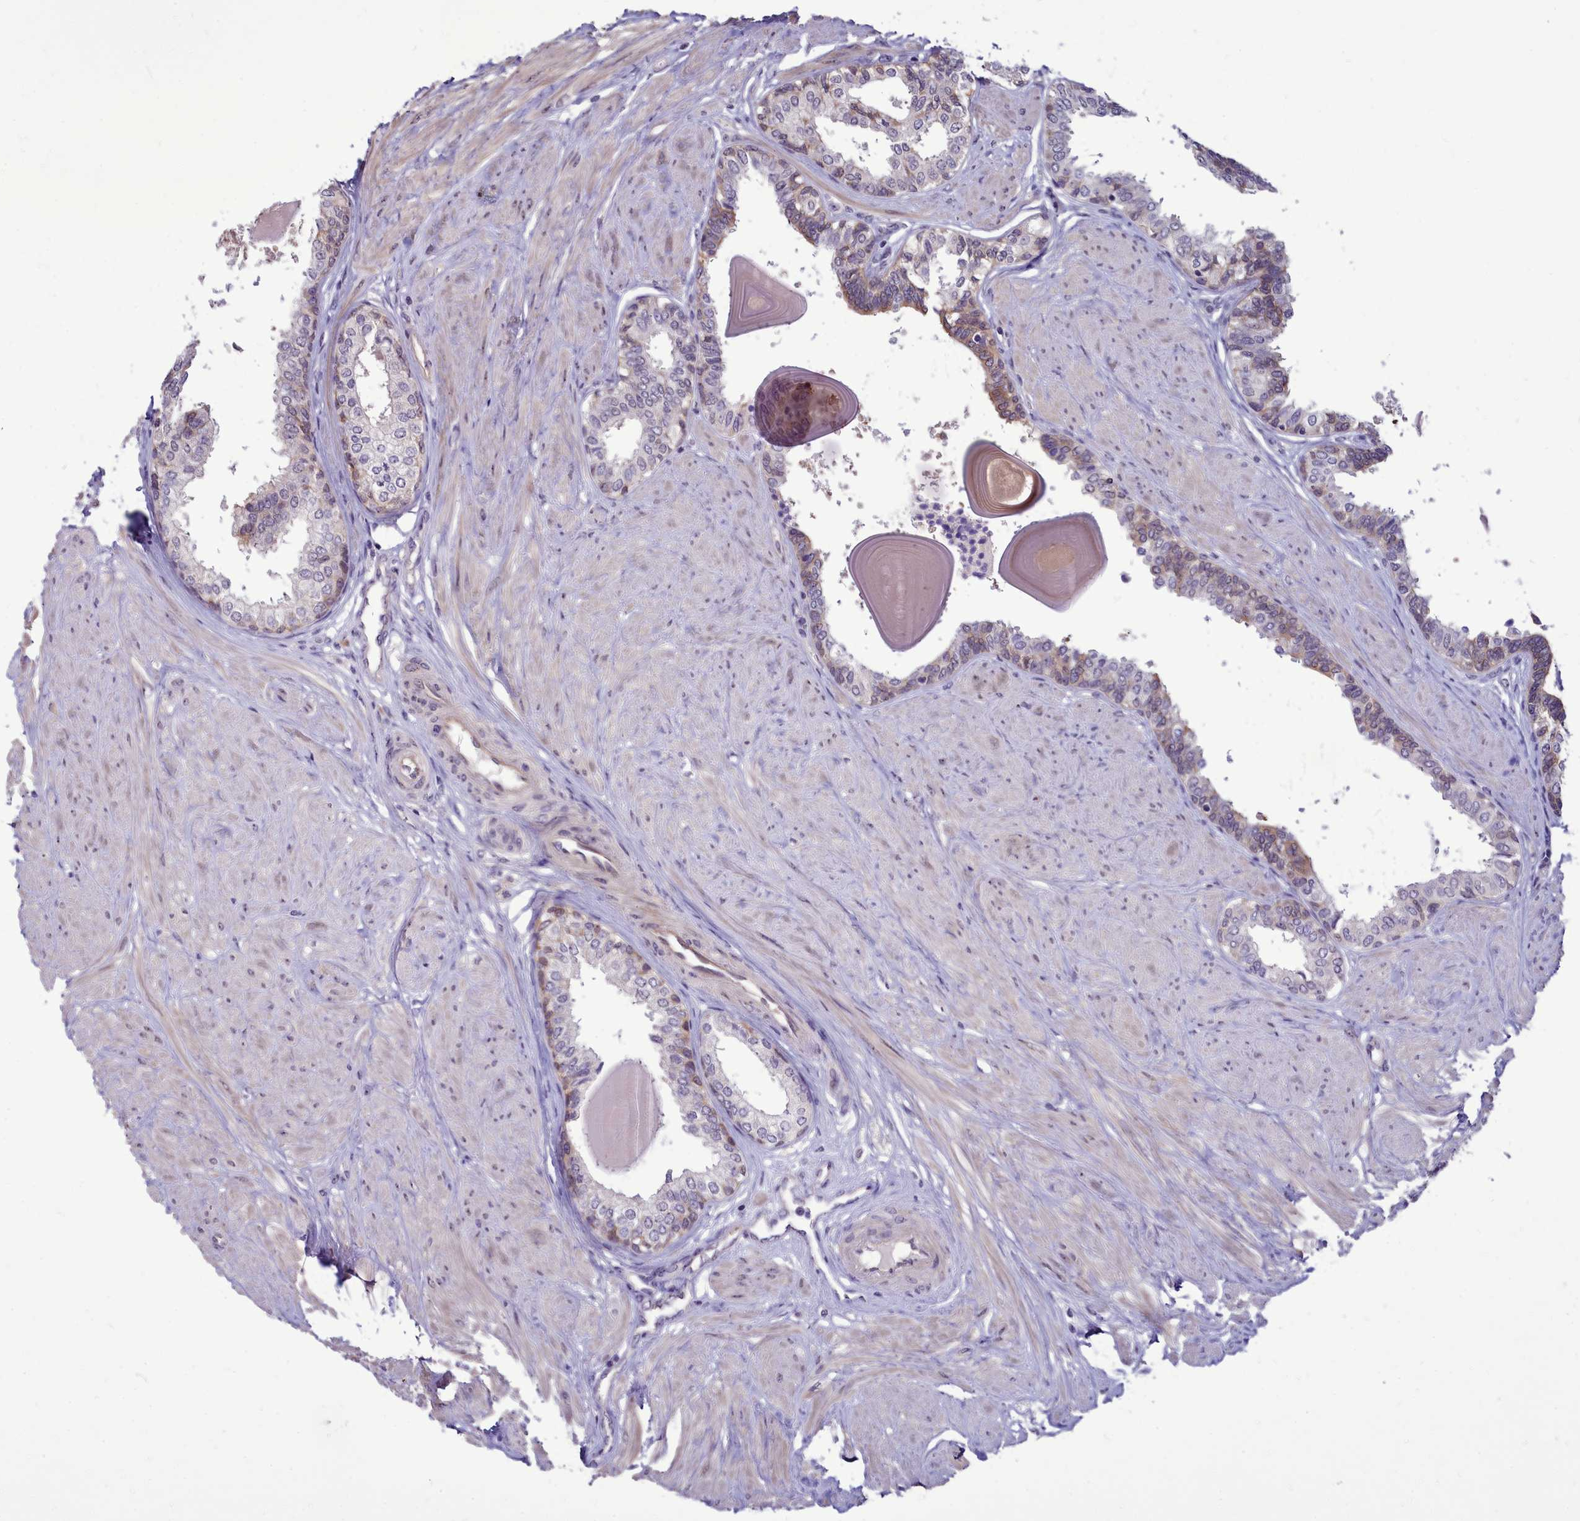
{"staining": {"intensity": "weak", "quantity": "<25%", "location": "cytoplasmic/membranous"}, "tissue": "prostate", "cell_type": "Glandular cells", "image_type": "normal", "snomed": [{"axis": "morphology", "description": "Normal tissue, NOS"}, {"axis": "topography", "description": "Prostate"}], "caption": "Prostate was stained to show a protein in brown. There is no significant expression in glandular cells.", "gene": "BCAR1", "patient": {"sex": "male", "age": 48}}